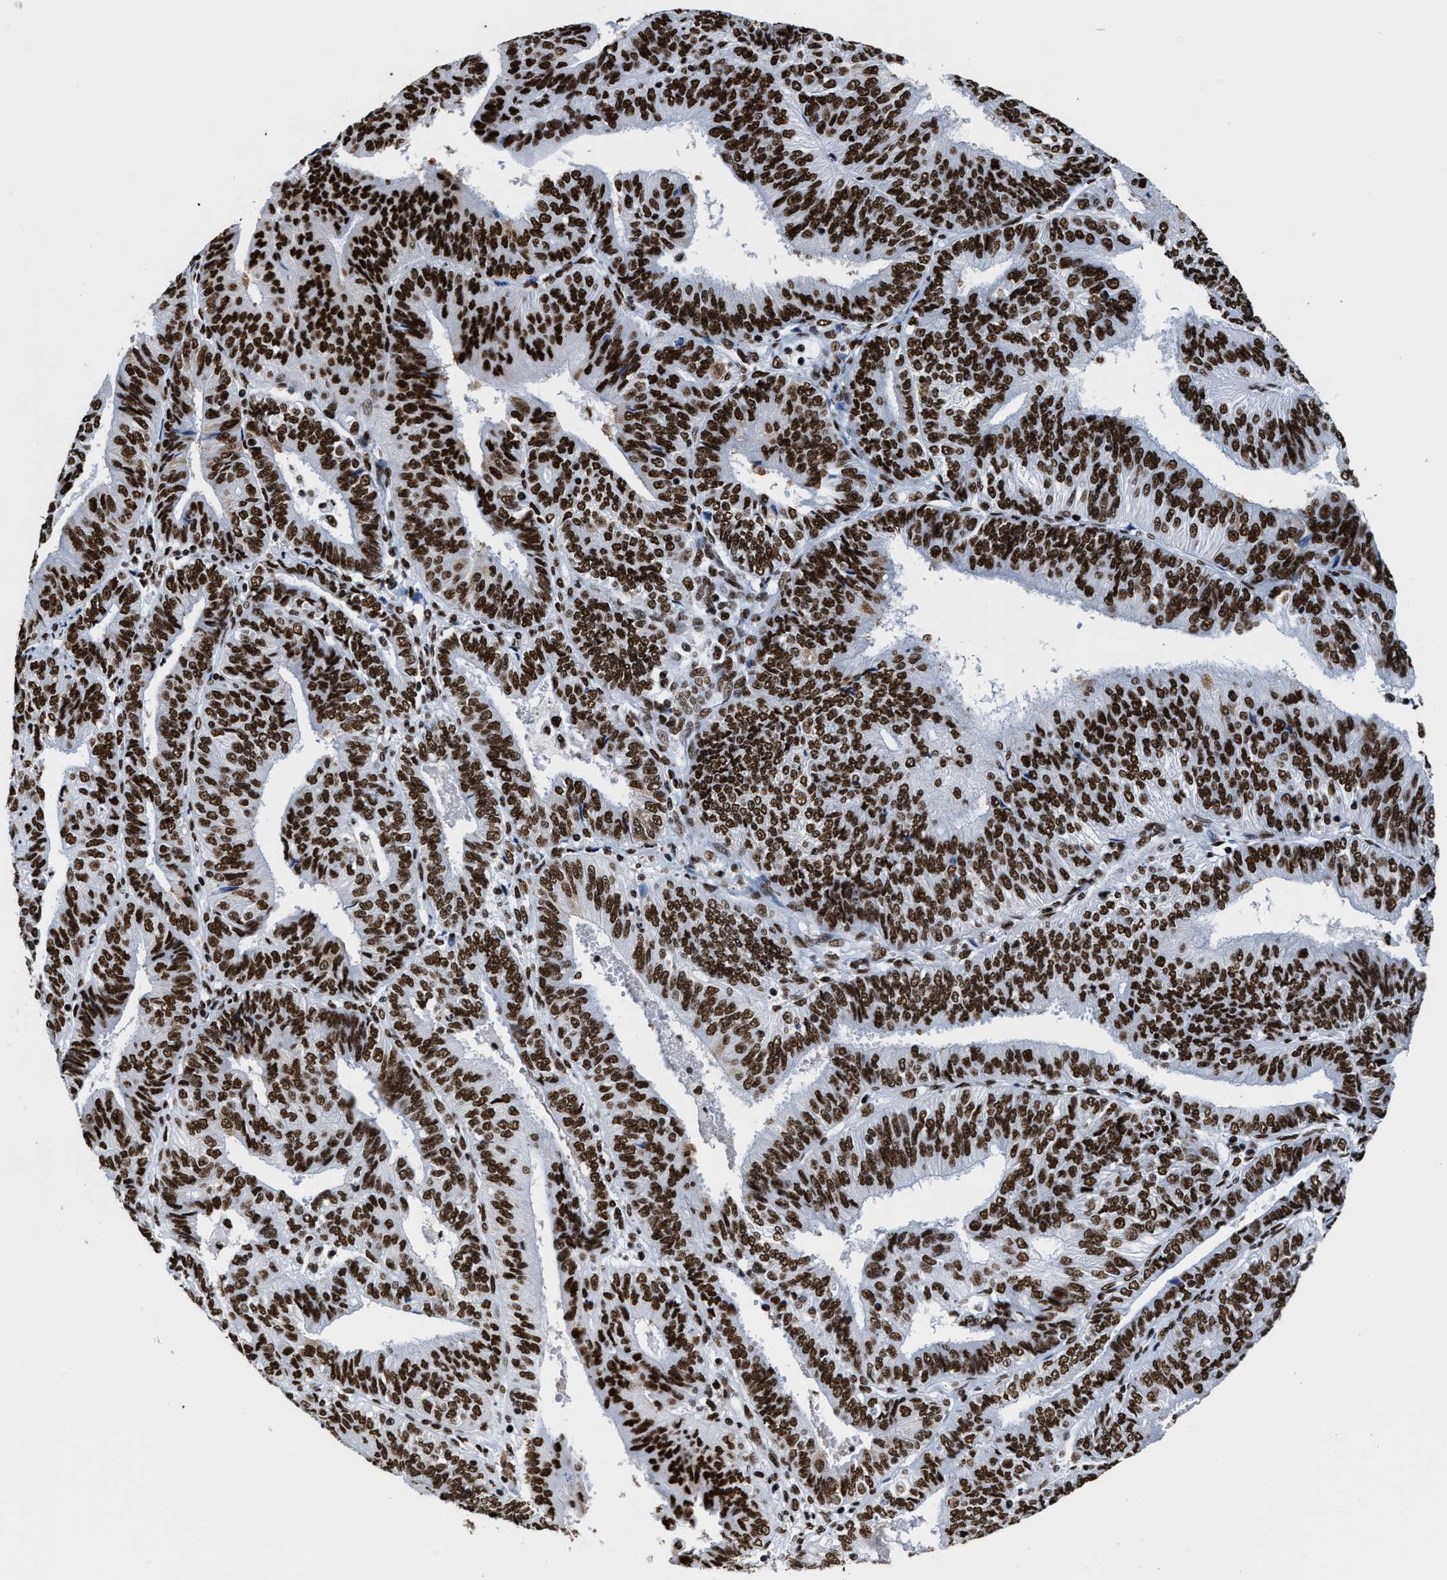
{"staining": {"intensity": "strong", "quantity": ">75%", "location": "nuclear"}, "tissue": "endometrial cancer", "cell_type": "Tumor cells", "image_type": "cancer", "snomed": [{"axis": "morphology", "description": "Adenocarcinoma, NOS"}, {"axis": "topography", "description": "Endometrium"}], "caption": "High-power microscopy captured an immunohistochemistry histopathology image of endometrial cancer (adenocarcinoma), revealing strong nuclear staining in about >75% of tumor cells.", "gene": "SMARCC2", "patient": {"sex": "female", "age": 58}}